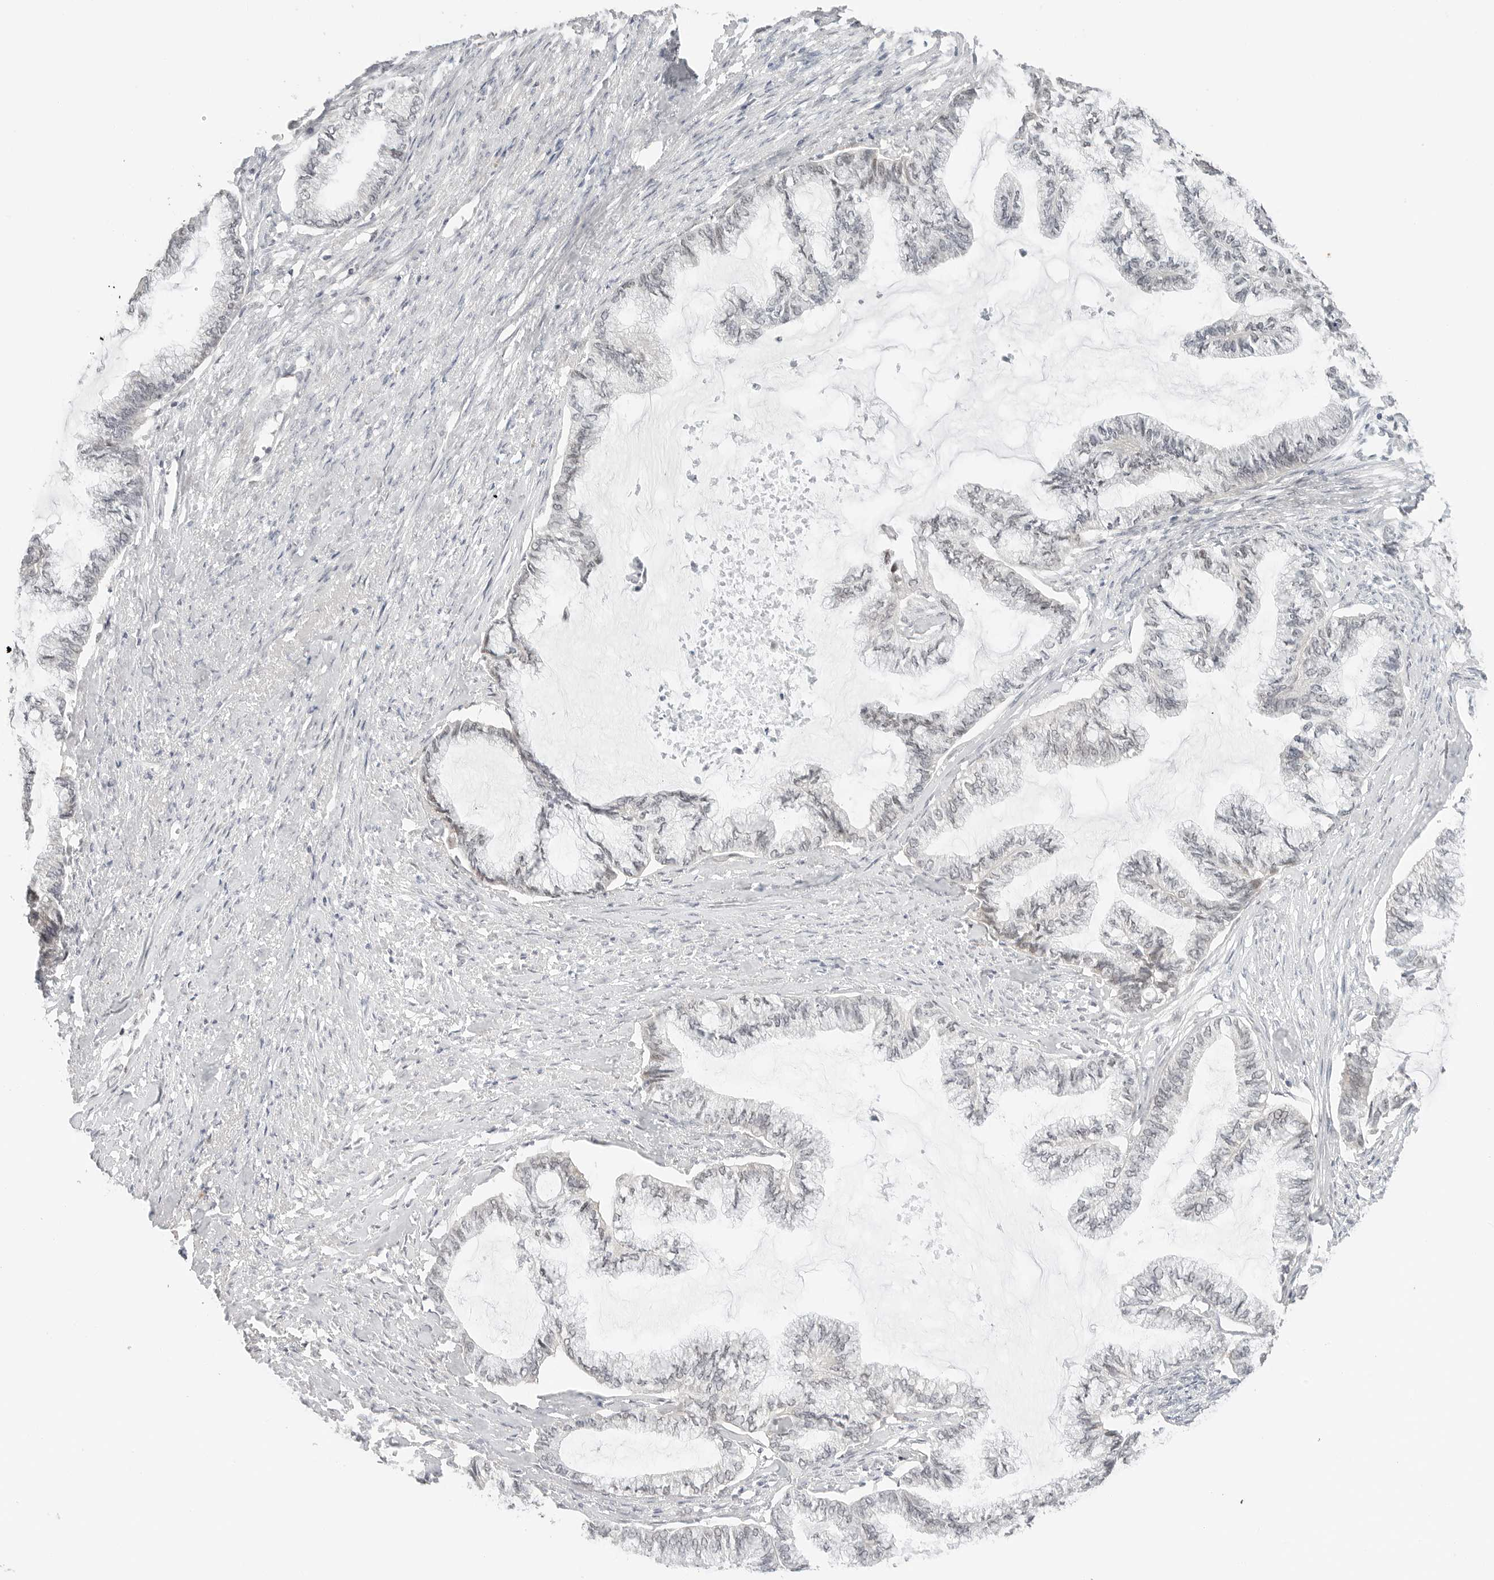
{"staining": {"intensity": "negative", "quantity": "none", "location": "none"}, "tissue": "endometrial cancer", "cell_type": "Tumor cells", "image_type": "cancer", "snomed": [{"axis": "morphology", "description": "Adenocarcinoma, NOS"}, {"axis": "topography", "description": "Endometrium"}], "caption": "This is an immunohistochemistry (IHC) image of human endometrial cancer (adenocarcinoma). There is no positivity in tumor cells.", "gene": "TSEN2", "patient": {"sex": "female", "age": 86}}